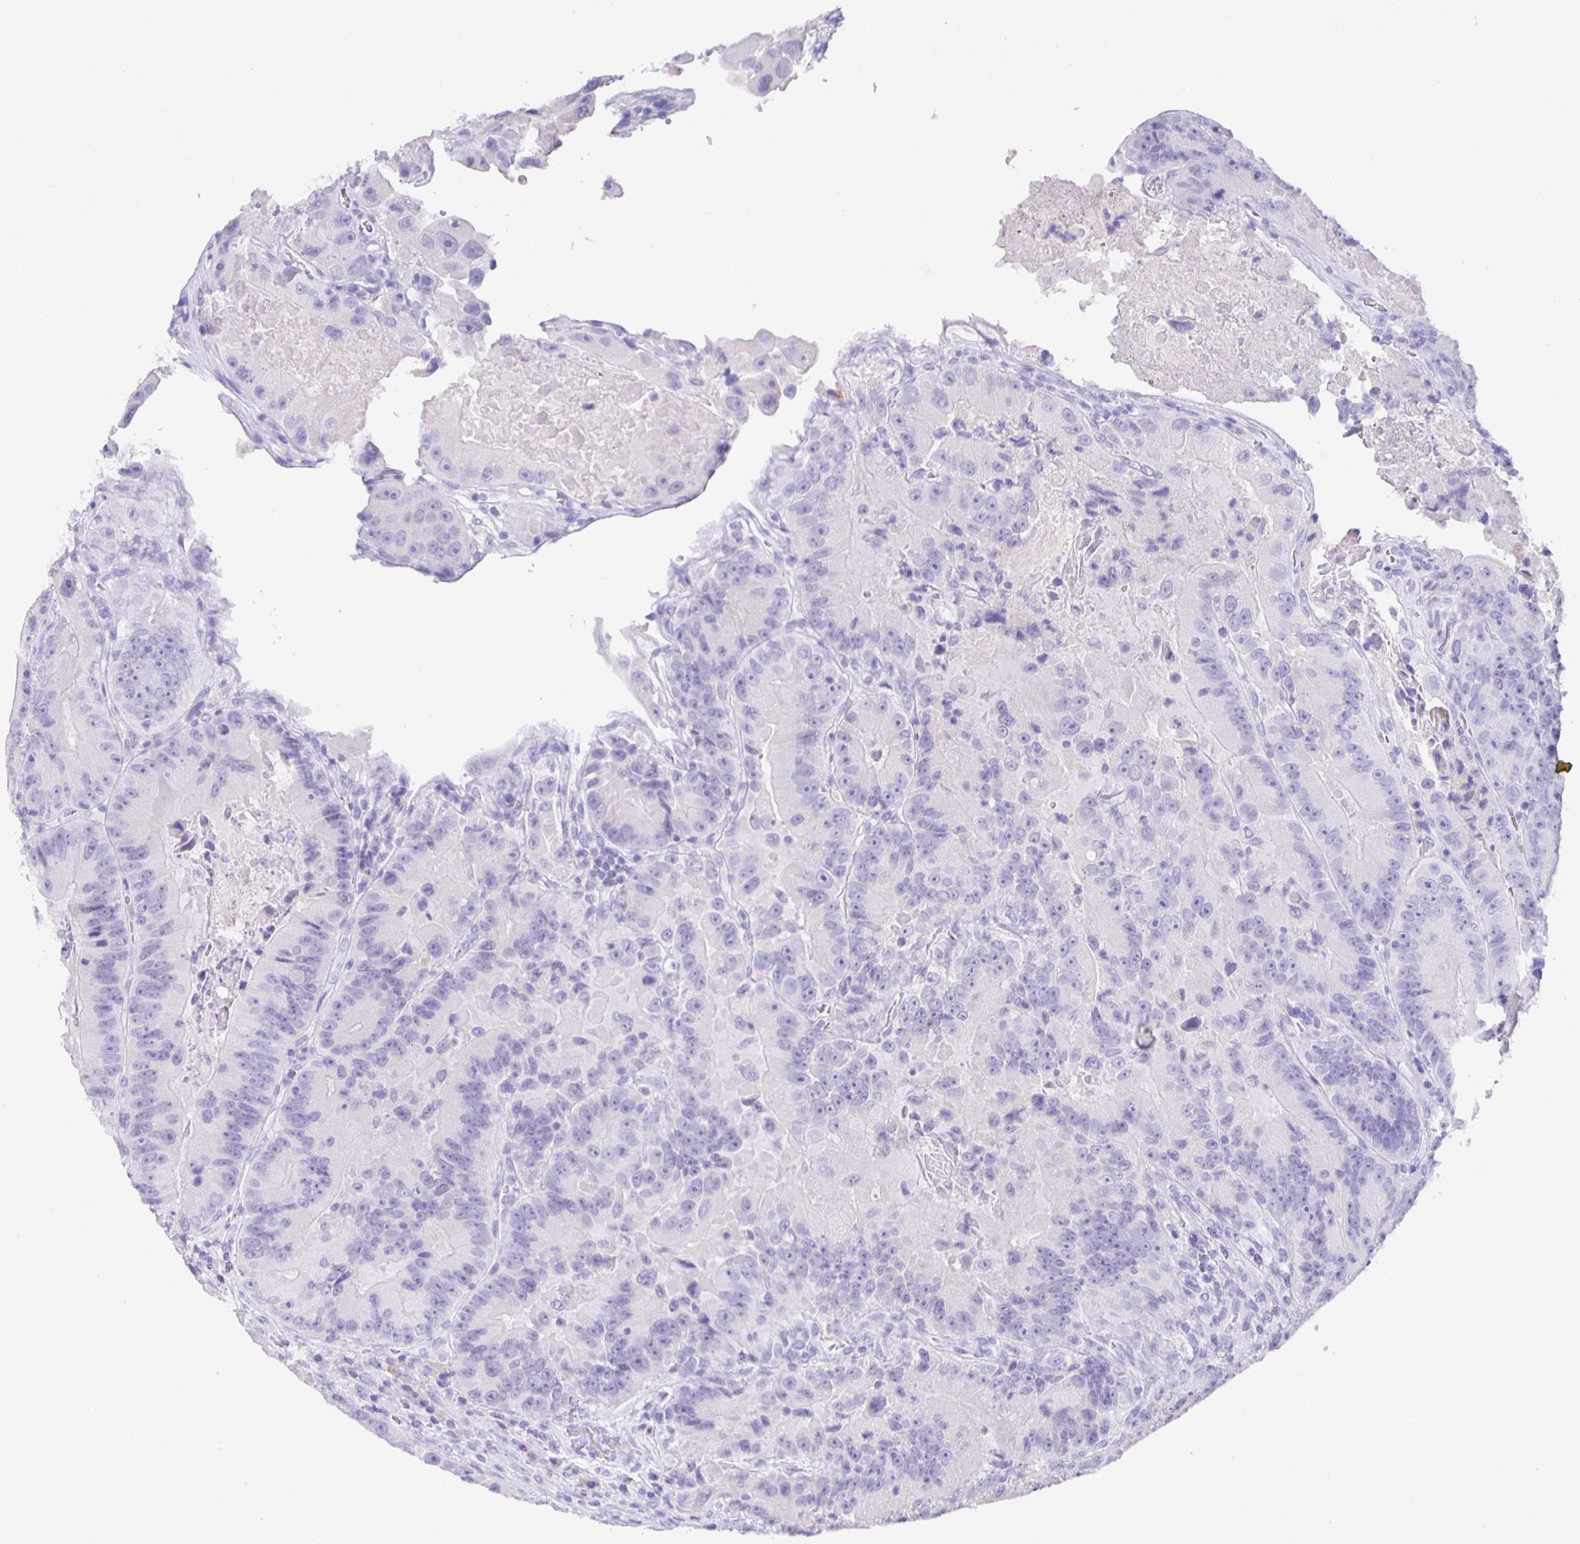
{"staining": {"intensity": "negative", "quantity": "none", "location": "none"}, "tissue": "colorectal cancer", "cell_type": "Tumor cells", "image_type": "cancer", "snomed": [{"axis": "morphology", "description": "Adenocarcinoma, NOS"}, {"axis": "topography", "description": "Colon"}], "caption": "Protein analysis of adenocarcinoma (colorectal) shows no significant staining in tumor cells.", "gene": "GUCA2A", "patient": {"sex": "female", "age": 86}}